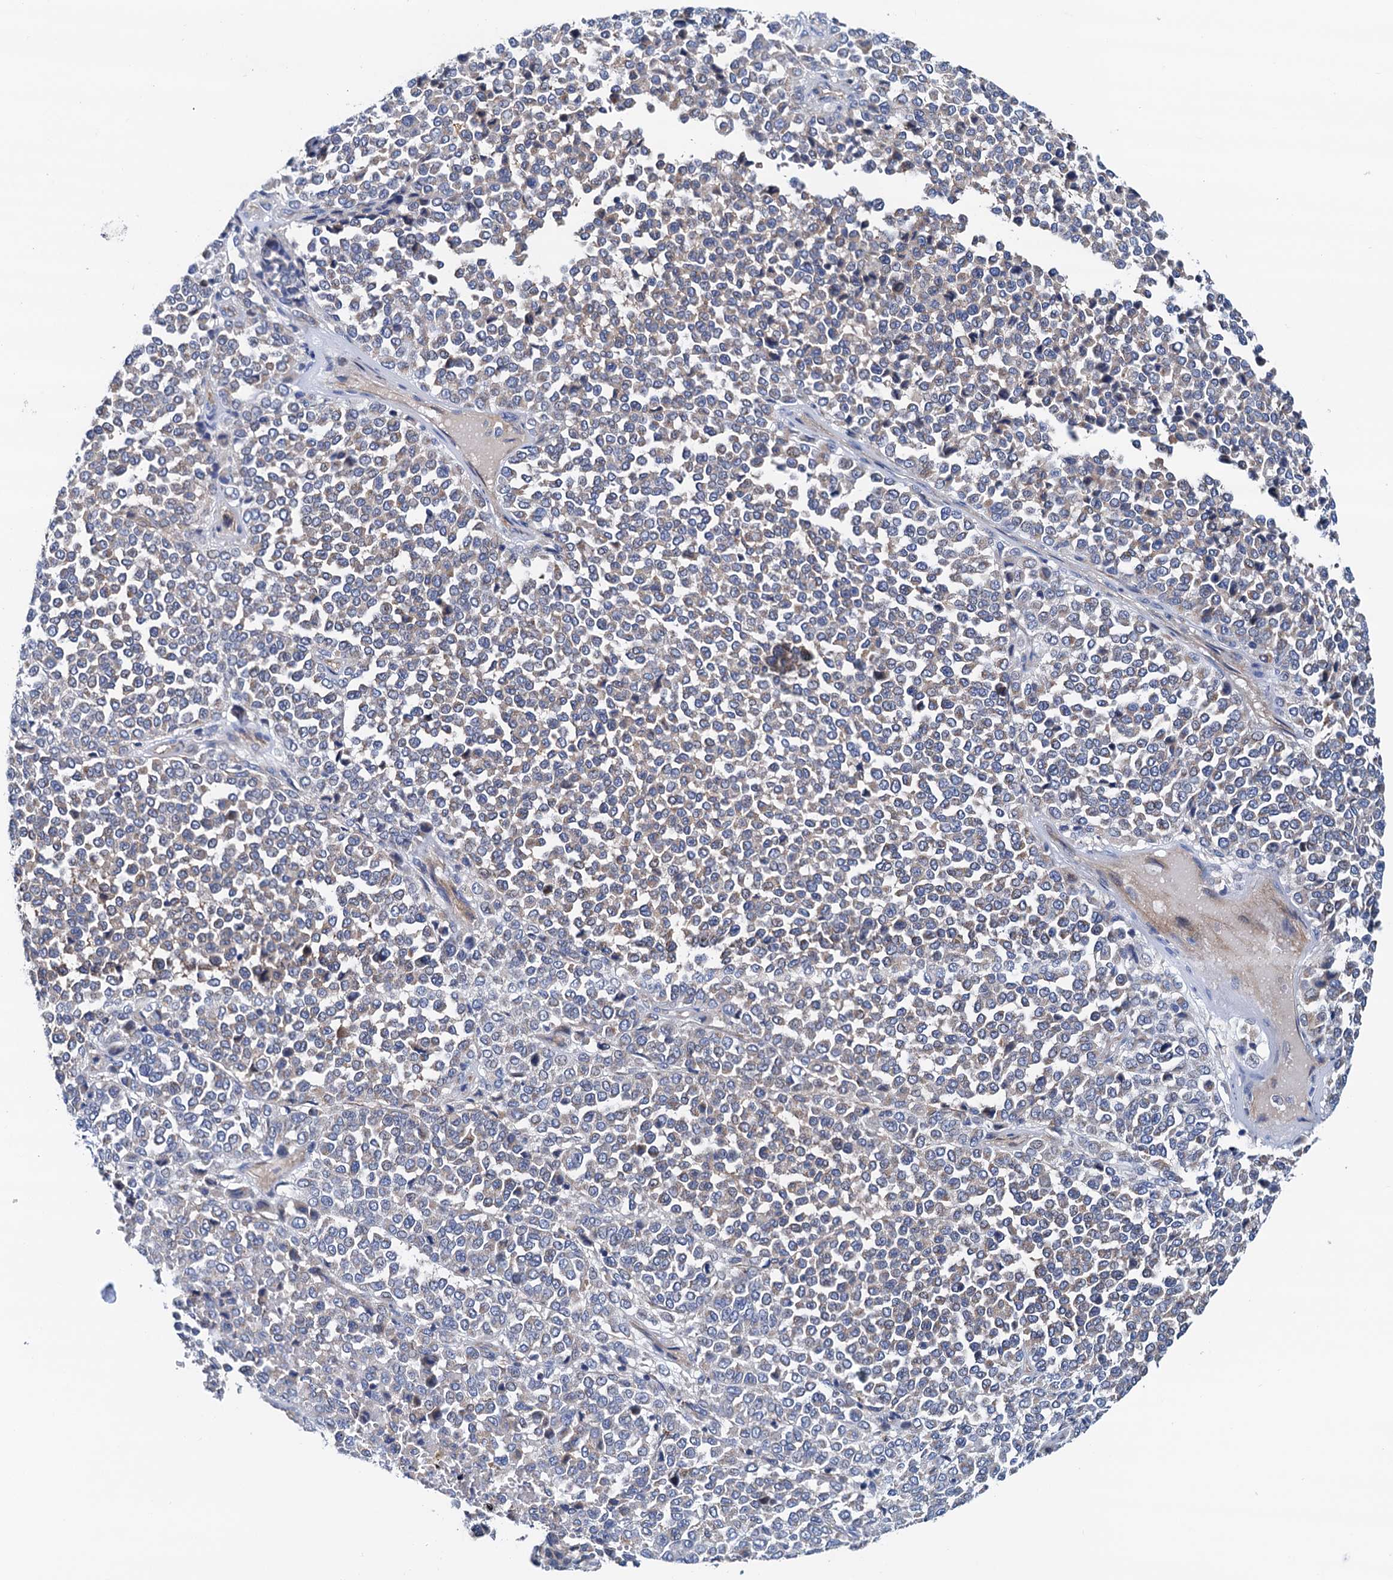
{"staining": {"intensity": "negative", "quantity": "none", "location": "none"}, "tissue": "melanoma", "cell_type": "Tumor cells", "image_type": "cancer", "snomed": [{"axis": "morphology", "description": "Malignant melanoma, Metastatic site"}, {"axis": "topography", "description": "Pancreas"}], "caption": "Tumor cells show no significant protein expression in malignant melanoma (metastatic site).", "gene": "RASSF9", "patient": {"sex": "female", "age": 30}}